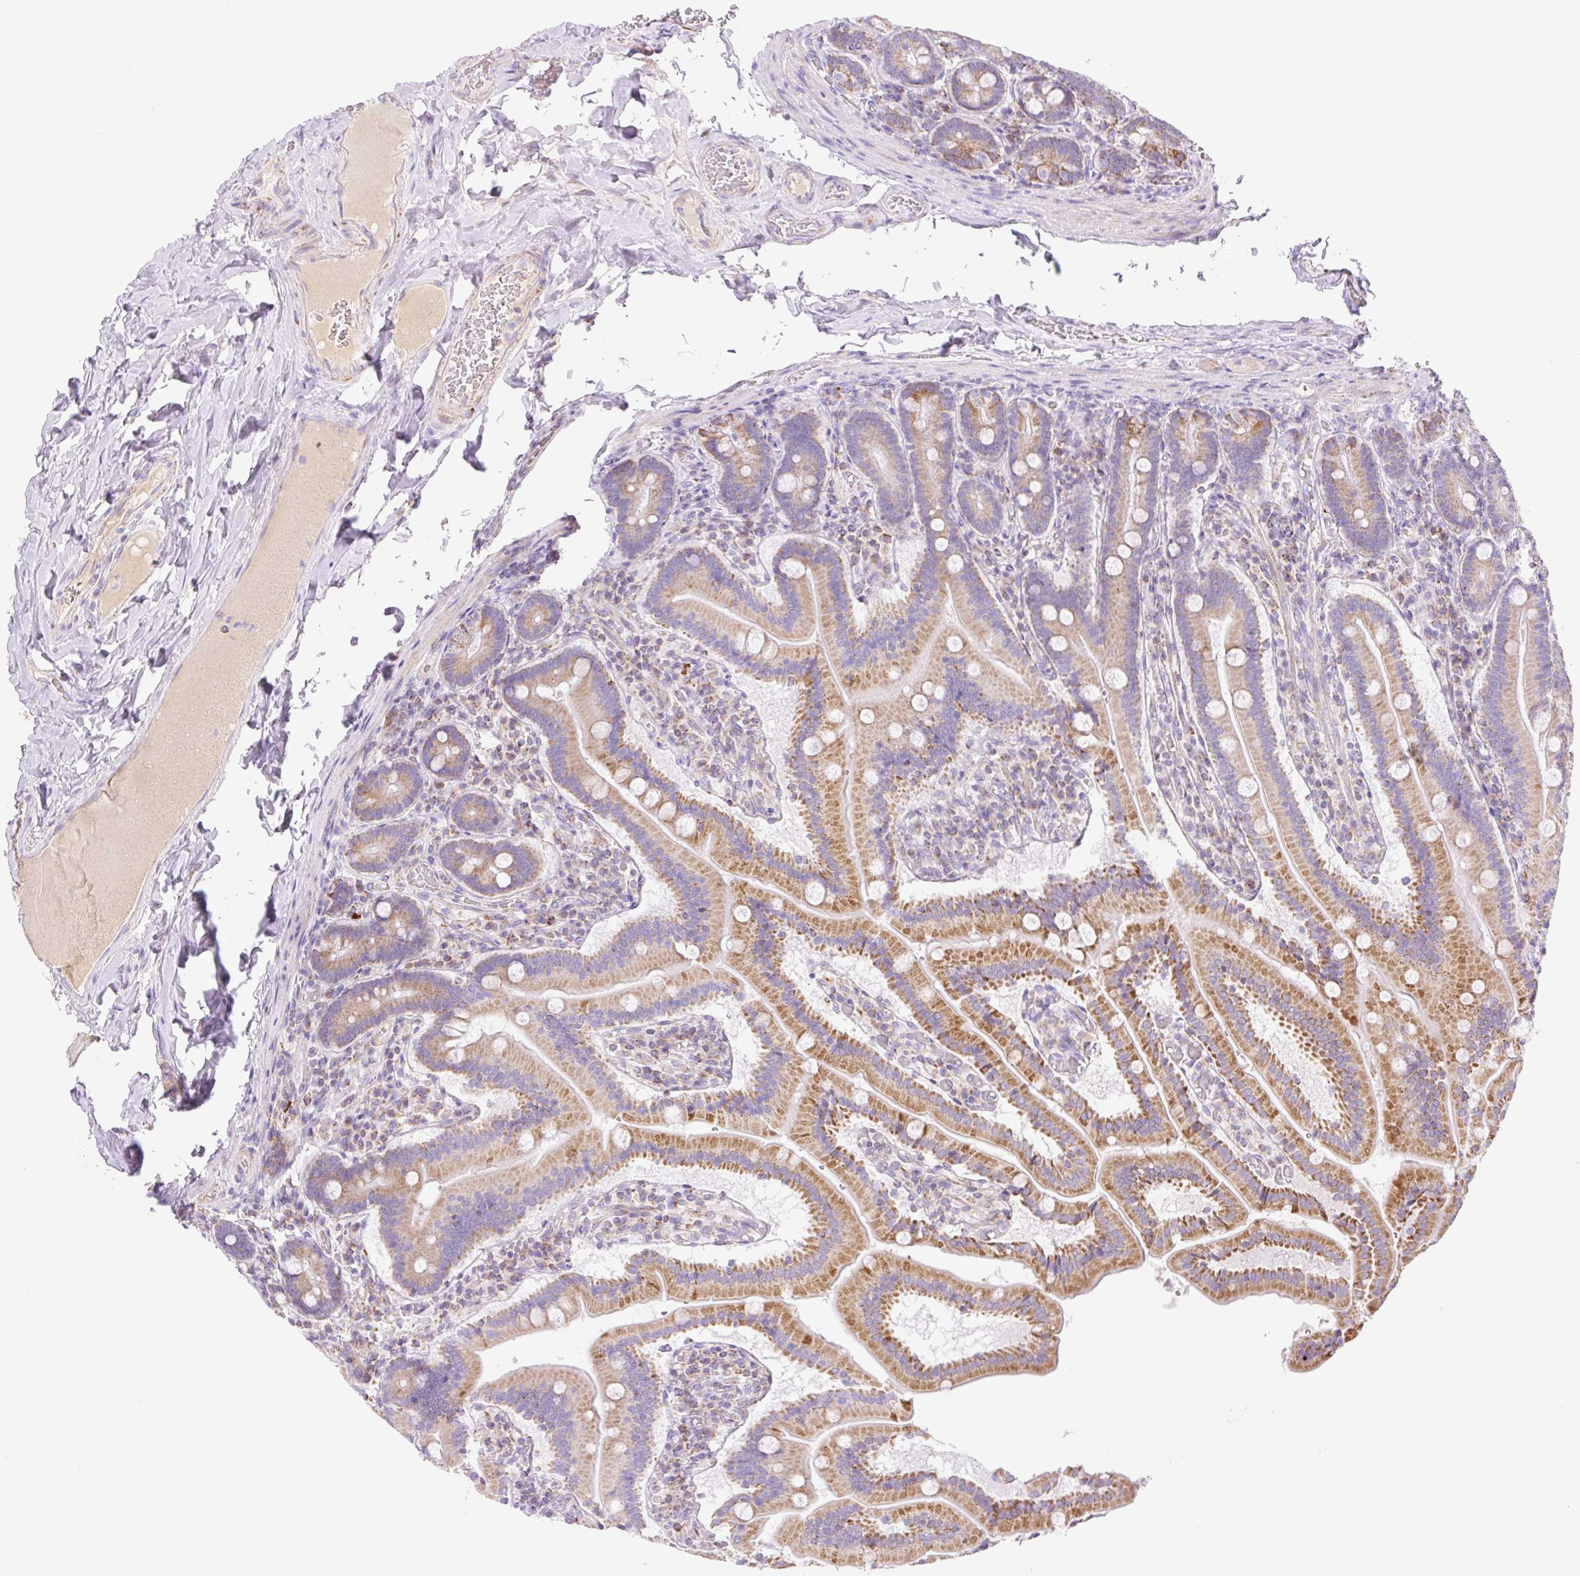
{"staining": {"intensity": "moderate", "quantity": ">75%", "location": "cytoplasmic/membranous"}, "tissue": "duodenum", "cell_type": "Glandular cells", "image_type": "normal", "snomed": [{"axis": "morphology", "description": "Normal tissue, NOS"}, {"axis": "topography", "description": "Duodenum"}], "caption": "Immunohistochemical staining of unremarkable human duodenum shows moderate cytoplasmic/membranous protein expression in approximately >75% of glandular cells.", "gene": "ETNK2", "patient": {"sex": "female", "age": 62}}